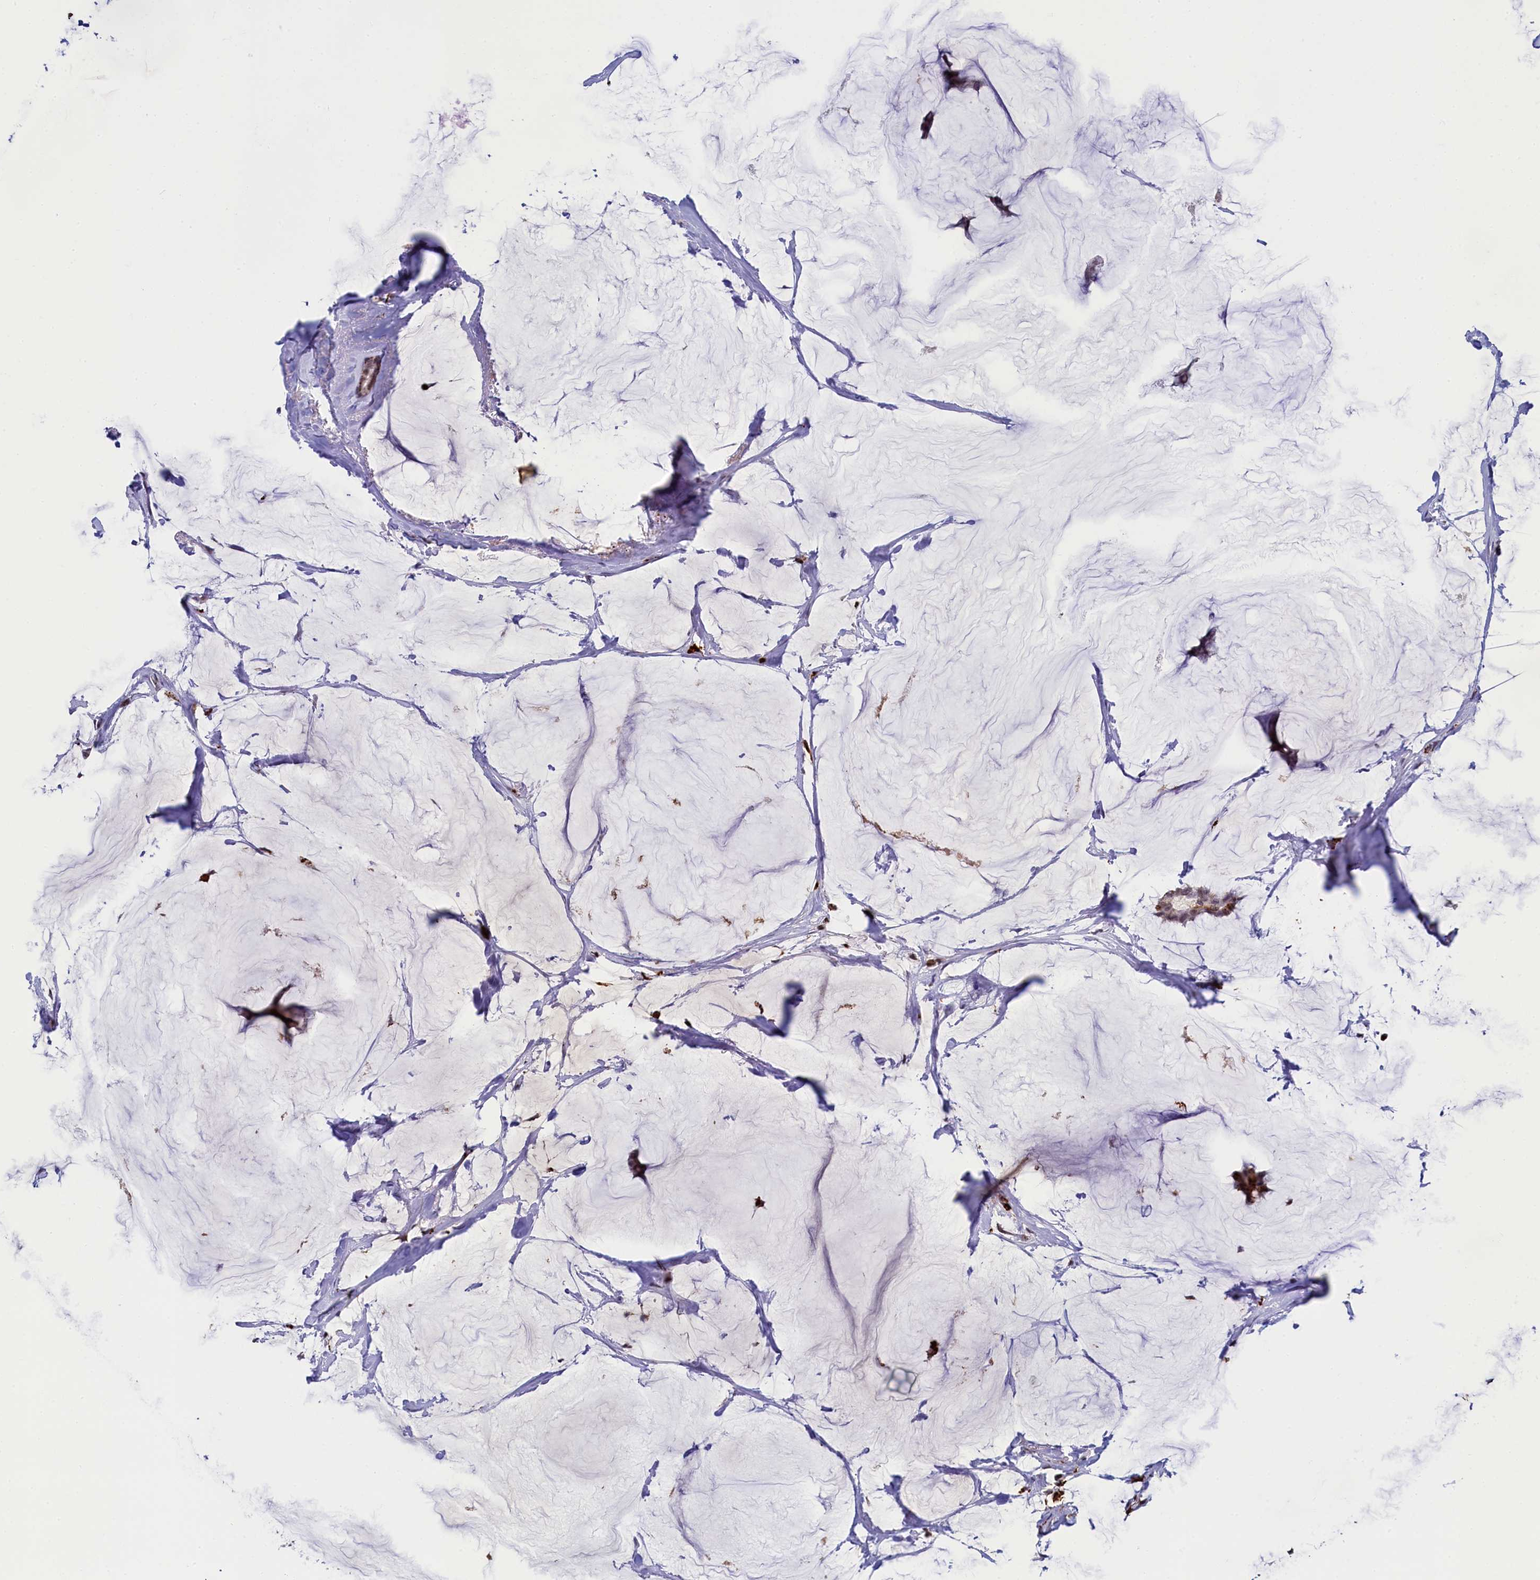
{"staining": {"intensity": "moderate", "quantity": ">75%", "location": "nuclear"}, "tissue": "breast cancer", "cell_type": "Tumor cells", "image_type": "cancer", "snomed": [{"axis": "morphology", "description": "Duct carcinoma"}, {"axis": "topography", "description": "Breast"}], "caption": "Protein staining of breast cancer (intraductal carcinoma) tissue exhibits moderate nuclear expression in approximately >75% of tumor cells.", "gene": "INTS14", "patient": {"sex": "female", "age": 93}}